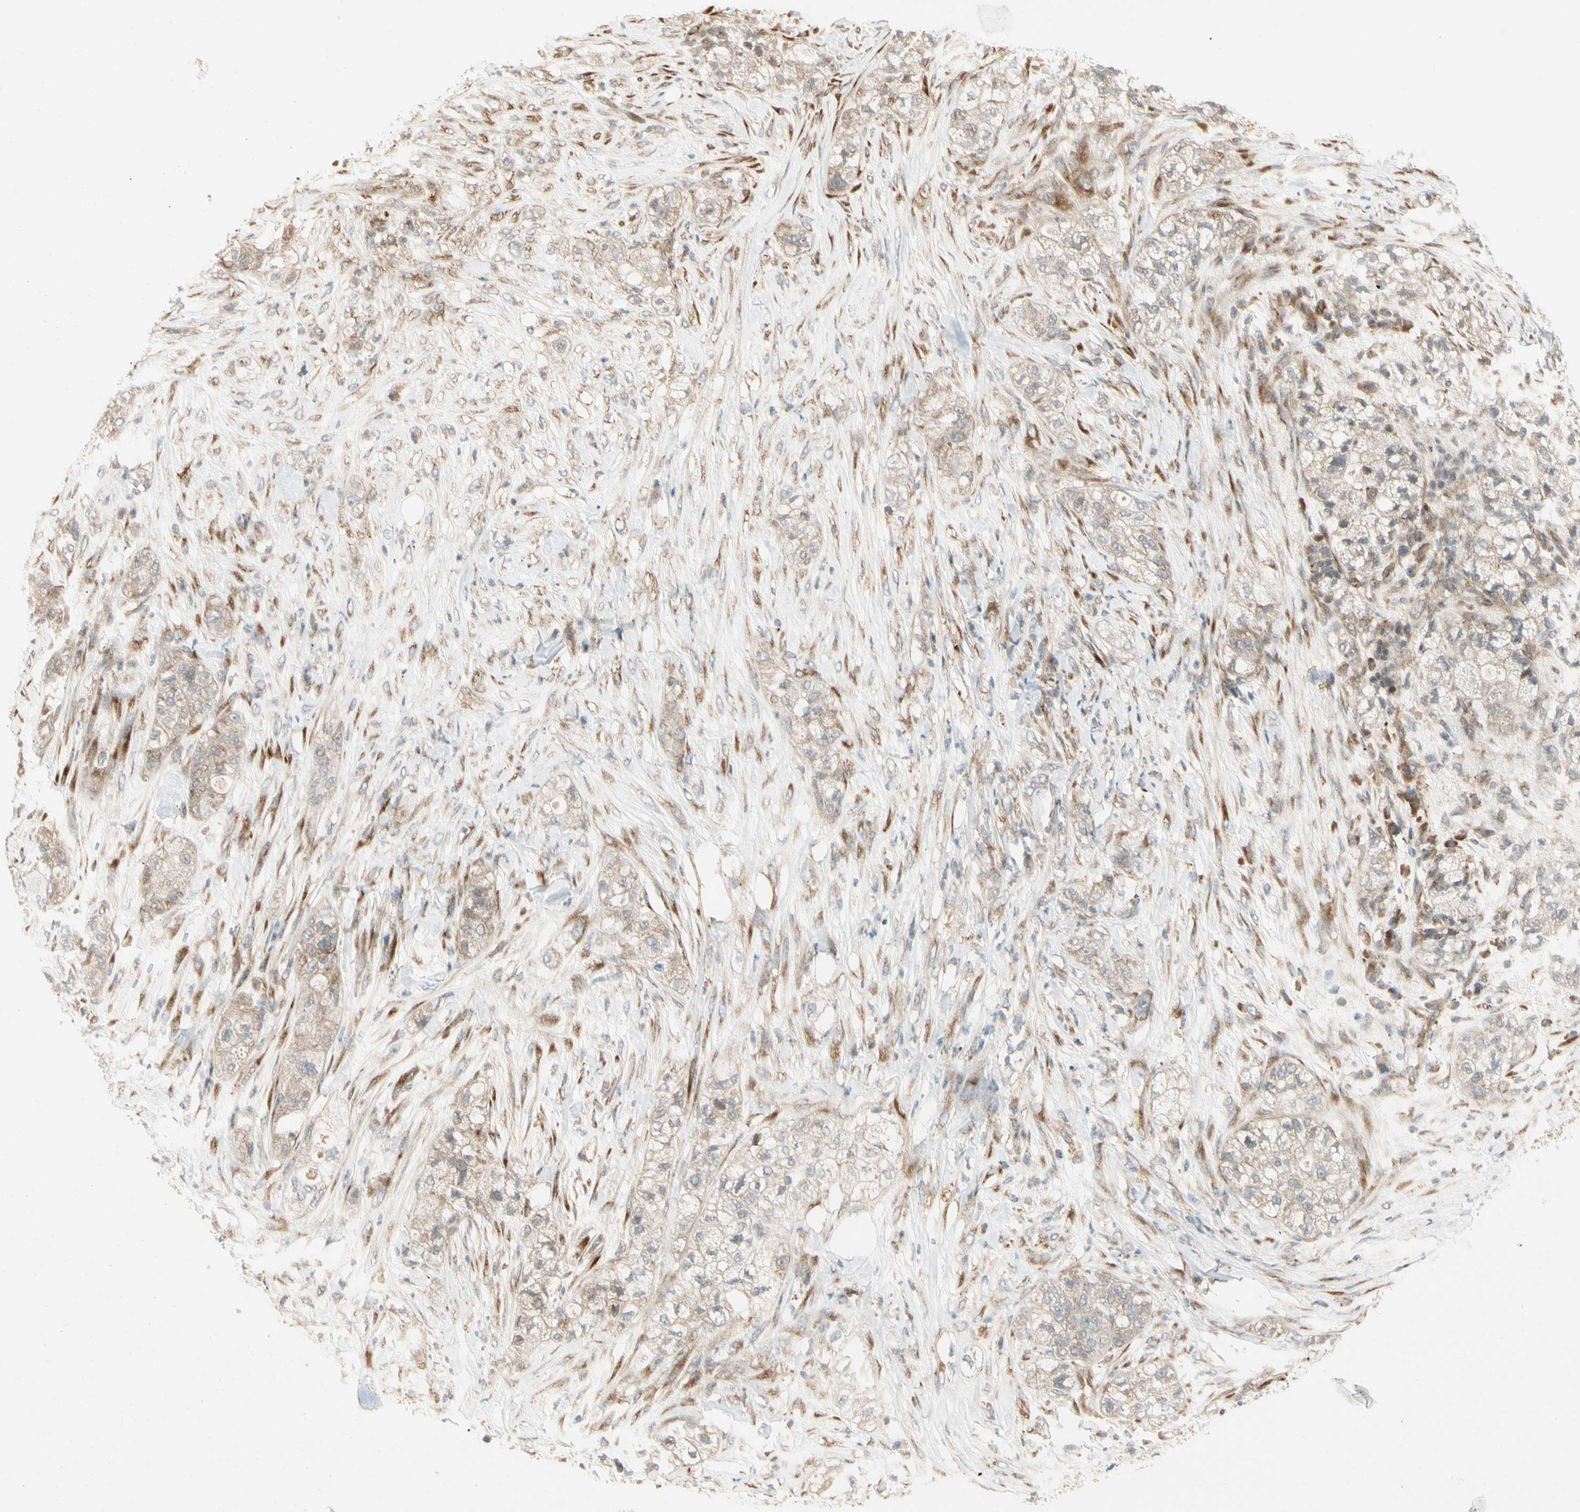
{"staining": {"intensity": "weak", "quantity": "25%-75%", "location": "cytoplasmic/membranous"}, "tissue": "pancreatic cancer", "cell_type": "Tumor cells", "image_type": "cancer", "snomed": [{"axis": "morphology", "description": "Adenocarcinoma, NOS"}, {"axis": "topography", "description": "Pancreas"}], "caption": "Protein staining by immunohistochemistry (IHC) reveals weak cytoplasmic/membranous positivity in about 25%-75% of tumor cells in pancreatic cancer.", "gene": "FNDC3B", "patient": {"sex": "female", "age": 78}}